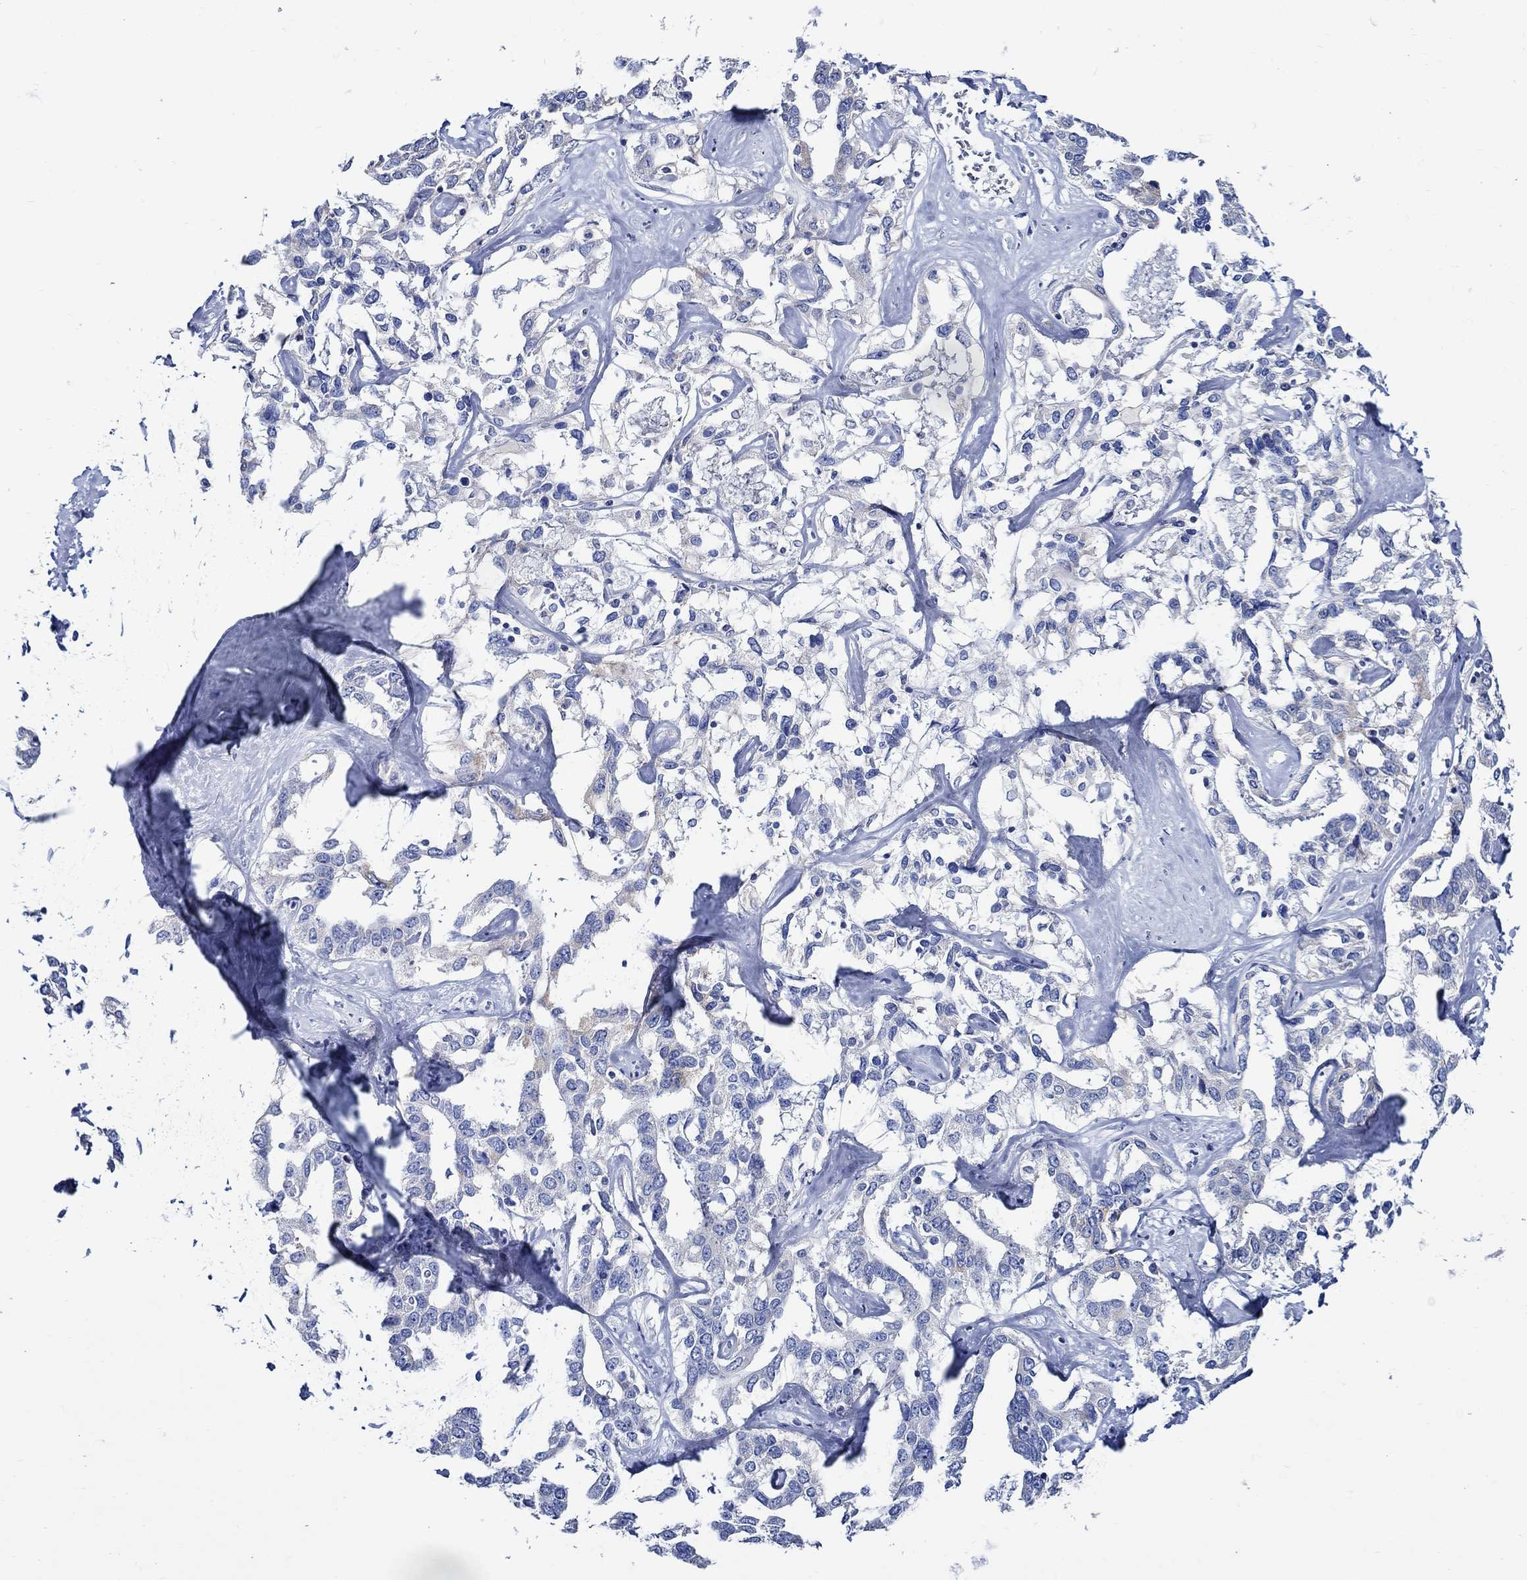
{"staining": {"intensity": "negative", "quantity": "none", "location": "none"}, "tissue": "liver cancer", "cell_type": "Tumor cells", "image_type": "cancer", "snomed": [{"axis": "morphology", "description": "Cholangiocarcinoma"}, {"axis": "topography", "description": "Liver"}], "caption": "Micrograph shows no protein positivity in tumor cells of liver cancer tissue.", "gene": "SKOR1", "patient": {"sex": "male", "age": 59}}